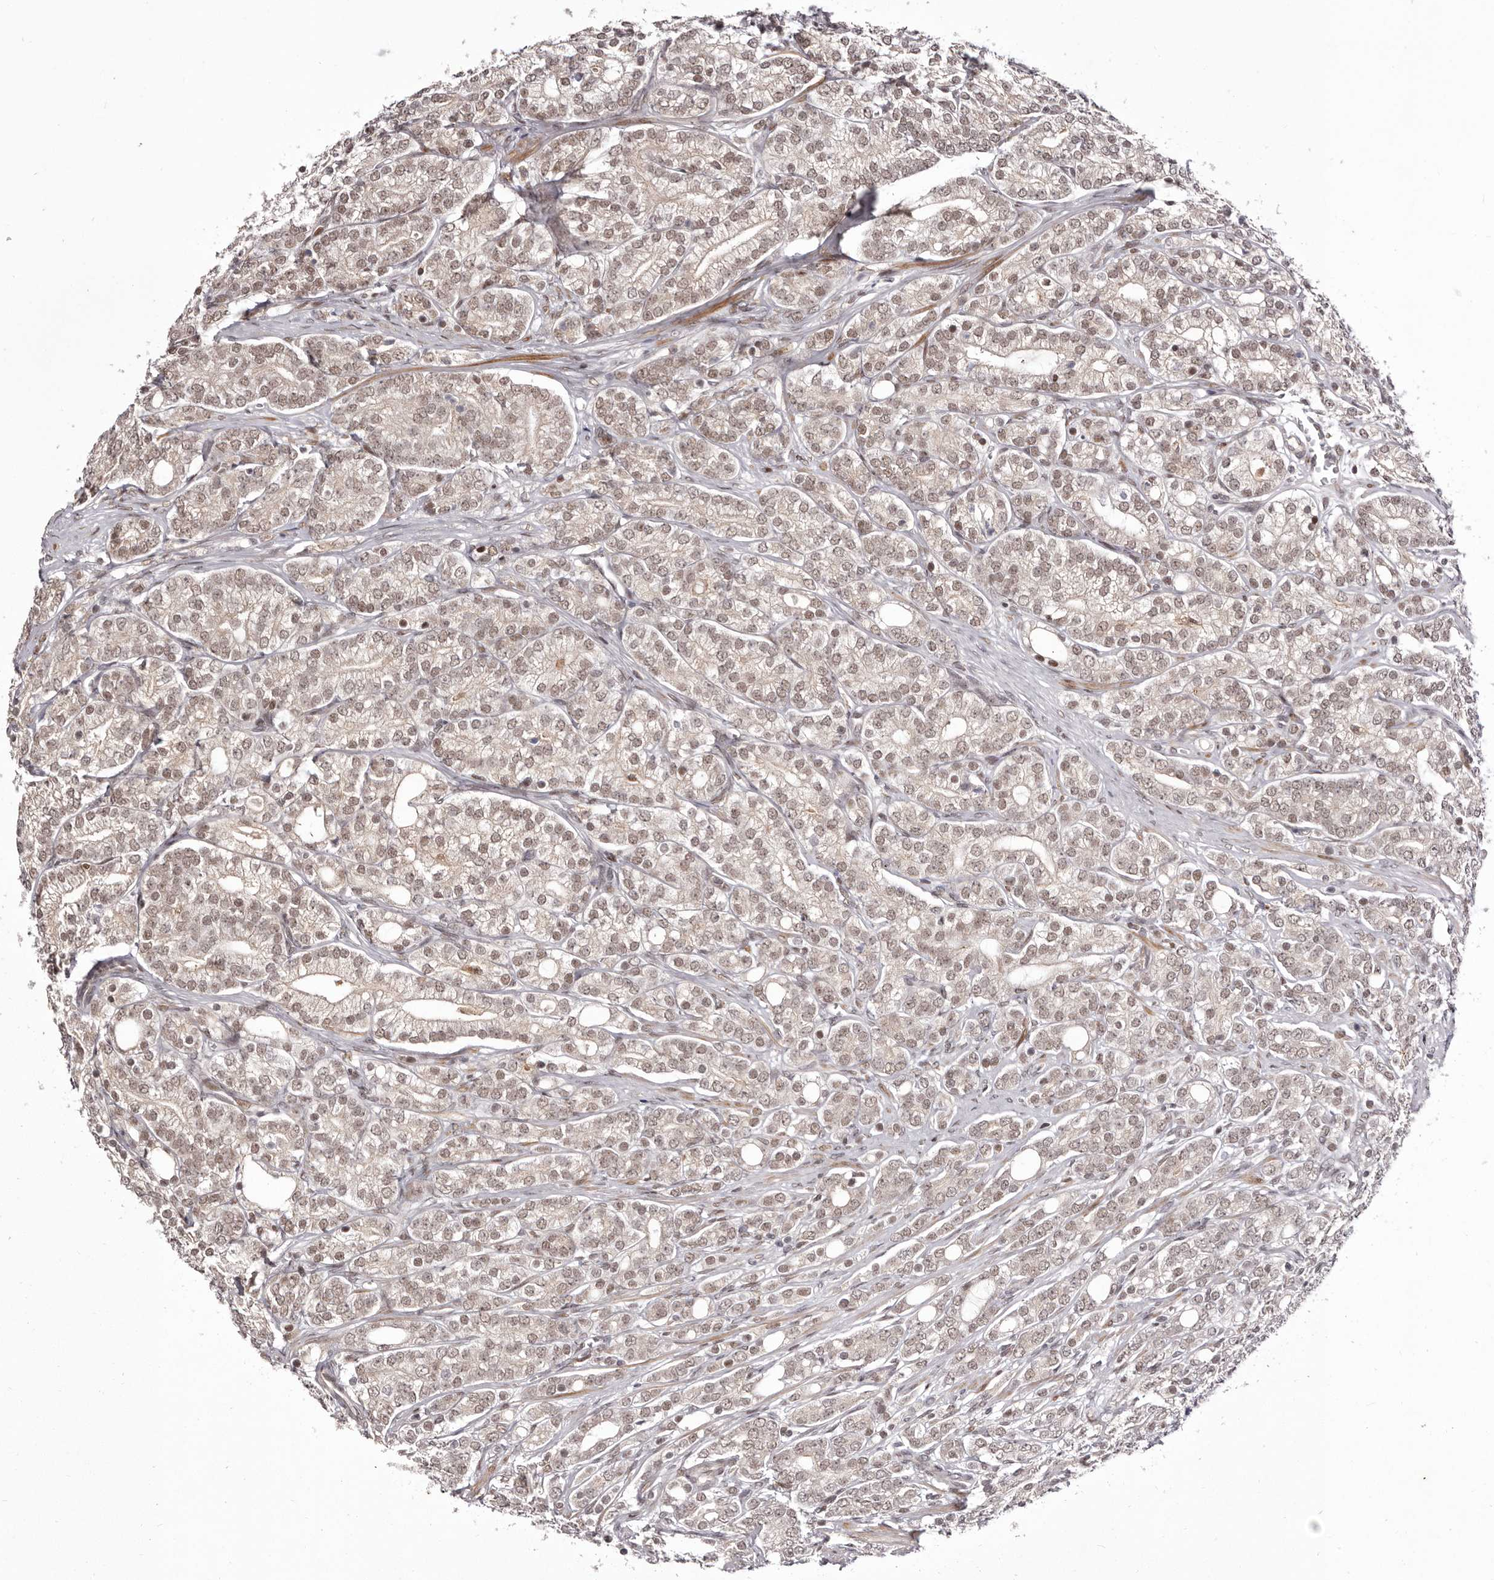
{"staining": {"intensity": "weak", "quantity": "25%-75%", "location": "nuclear"}, "tissue": "prostate cancer", "cell_type": "Tumor cells", "image_type": "cancer", "snomed": [{"axis": "morphology", "description": "Adenocarcinoma, High grade"}, {"axis": "topography", "description": "Prostate"}], "caption": "Protein analysis of prostate high-grade adenocarcinoma tissue reveals weak nuclear expression in approximately 25%-75% of tumor cells.", "gene": "FBXO5", "patient": {"sex": "male", "age": 57}}